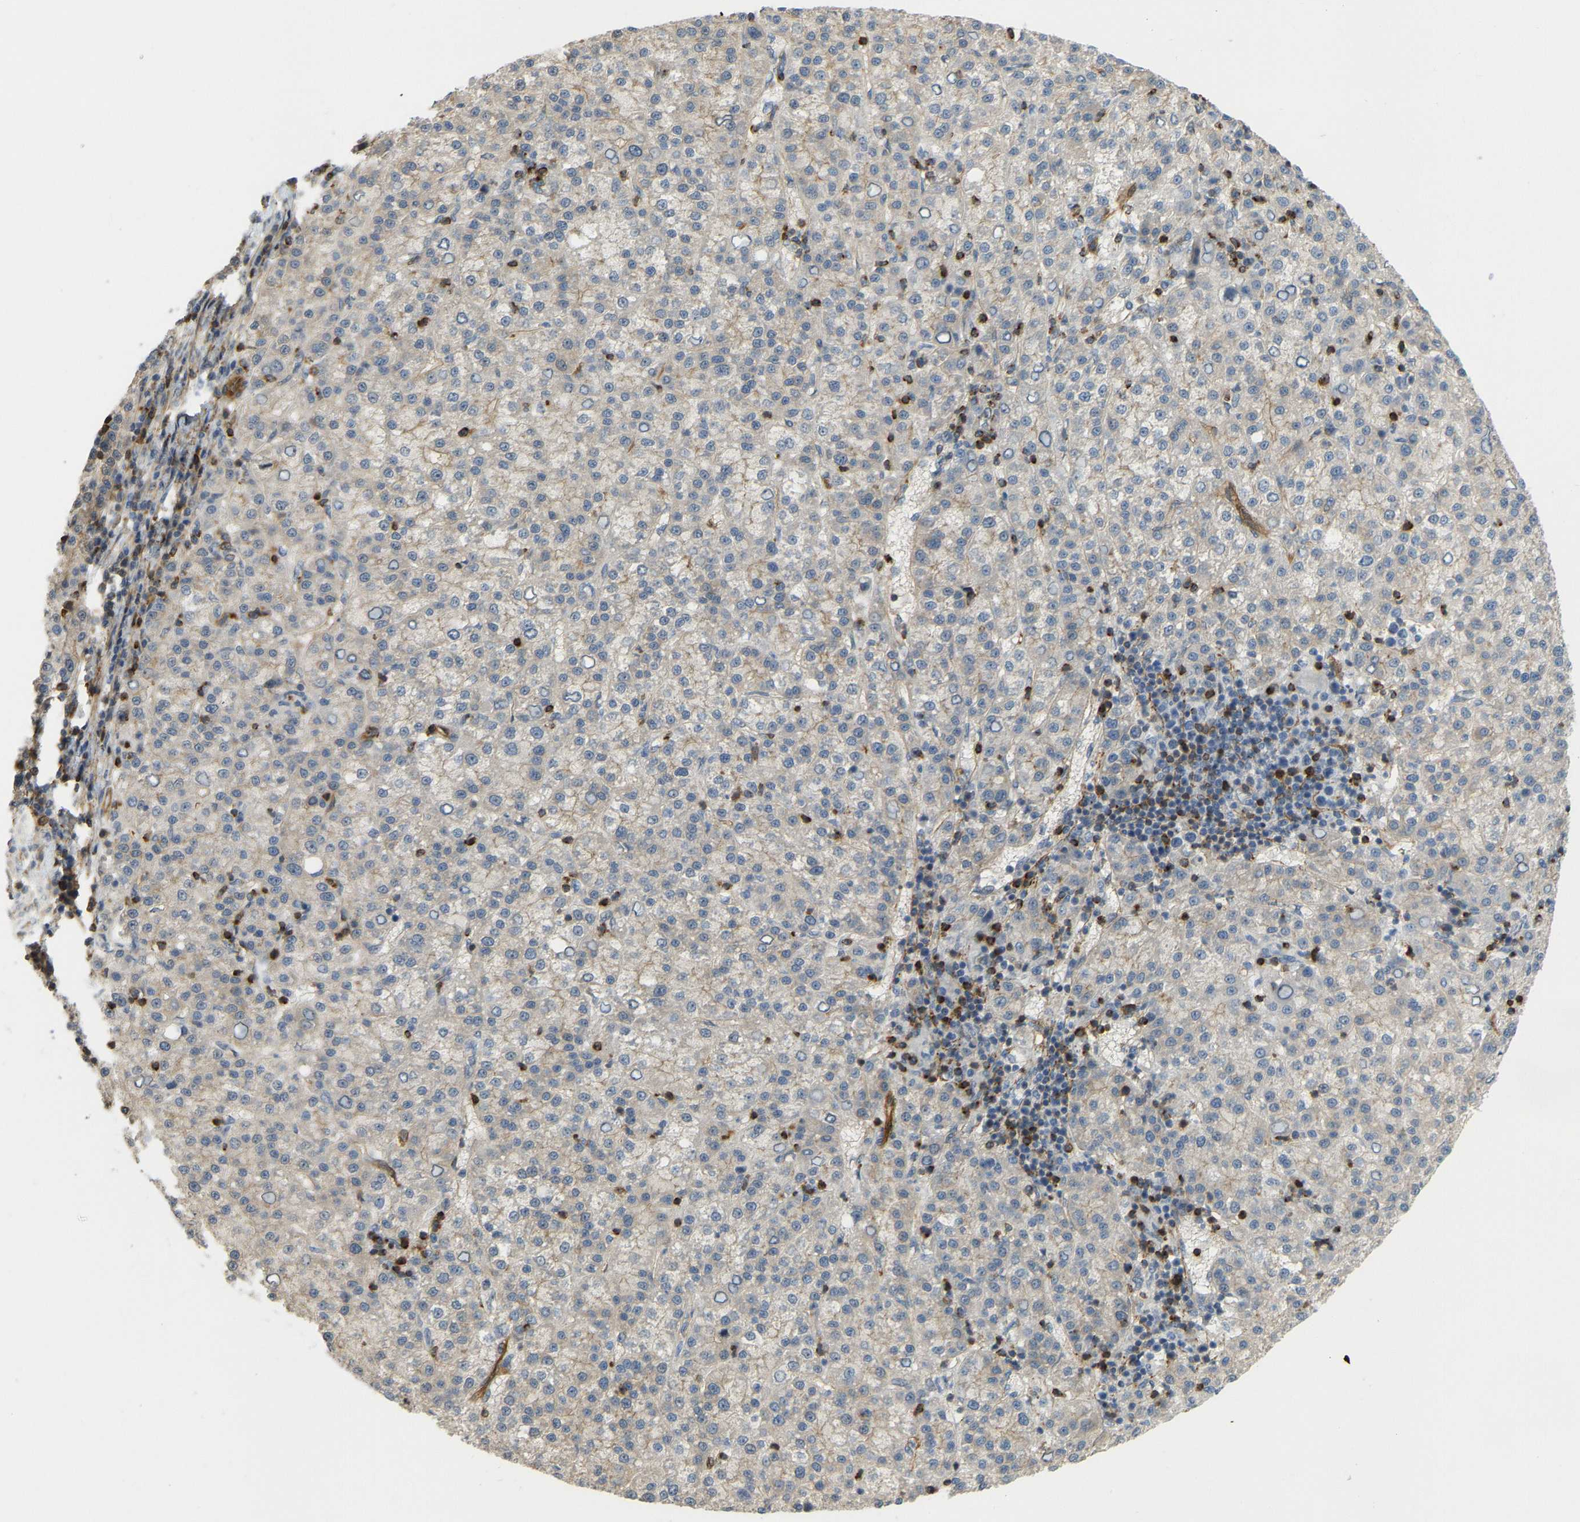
{"staining": {"intensity": "negative", "quantity": "none", "location": "none"}, "tissue": "liver cancer", "cell_type": "Tumor cells", "image_type": "cancer", "snomed": [{"axis": "morphology", "description": "Carcinoma, Hepatocellular, NOS"}, {"axis": "topography", "description": "Liver"}], "caption": "This histopathology image is of liver hepatocellular carcinoma stained with immunohistochemistry to label a protein in brown with the nuclei are counter-stained blue. There is no expression in tumor cells.", "gene": "KIAA1671", "patient": {"sex": "female", "age": 58}}